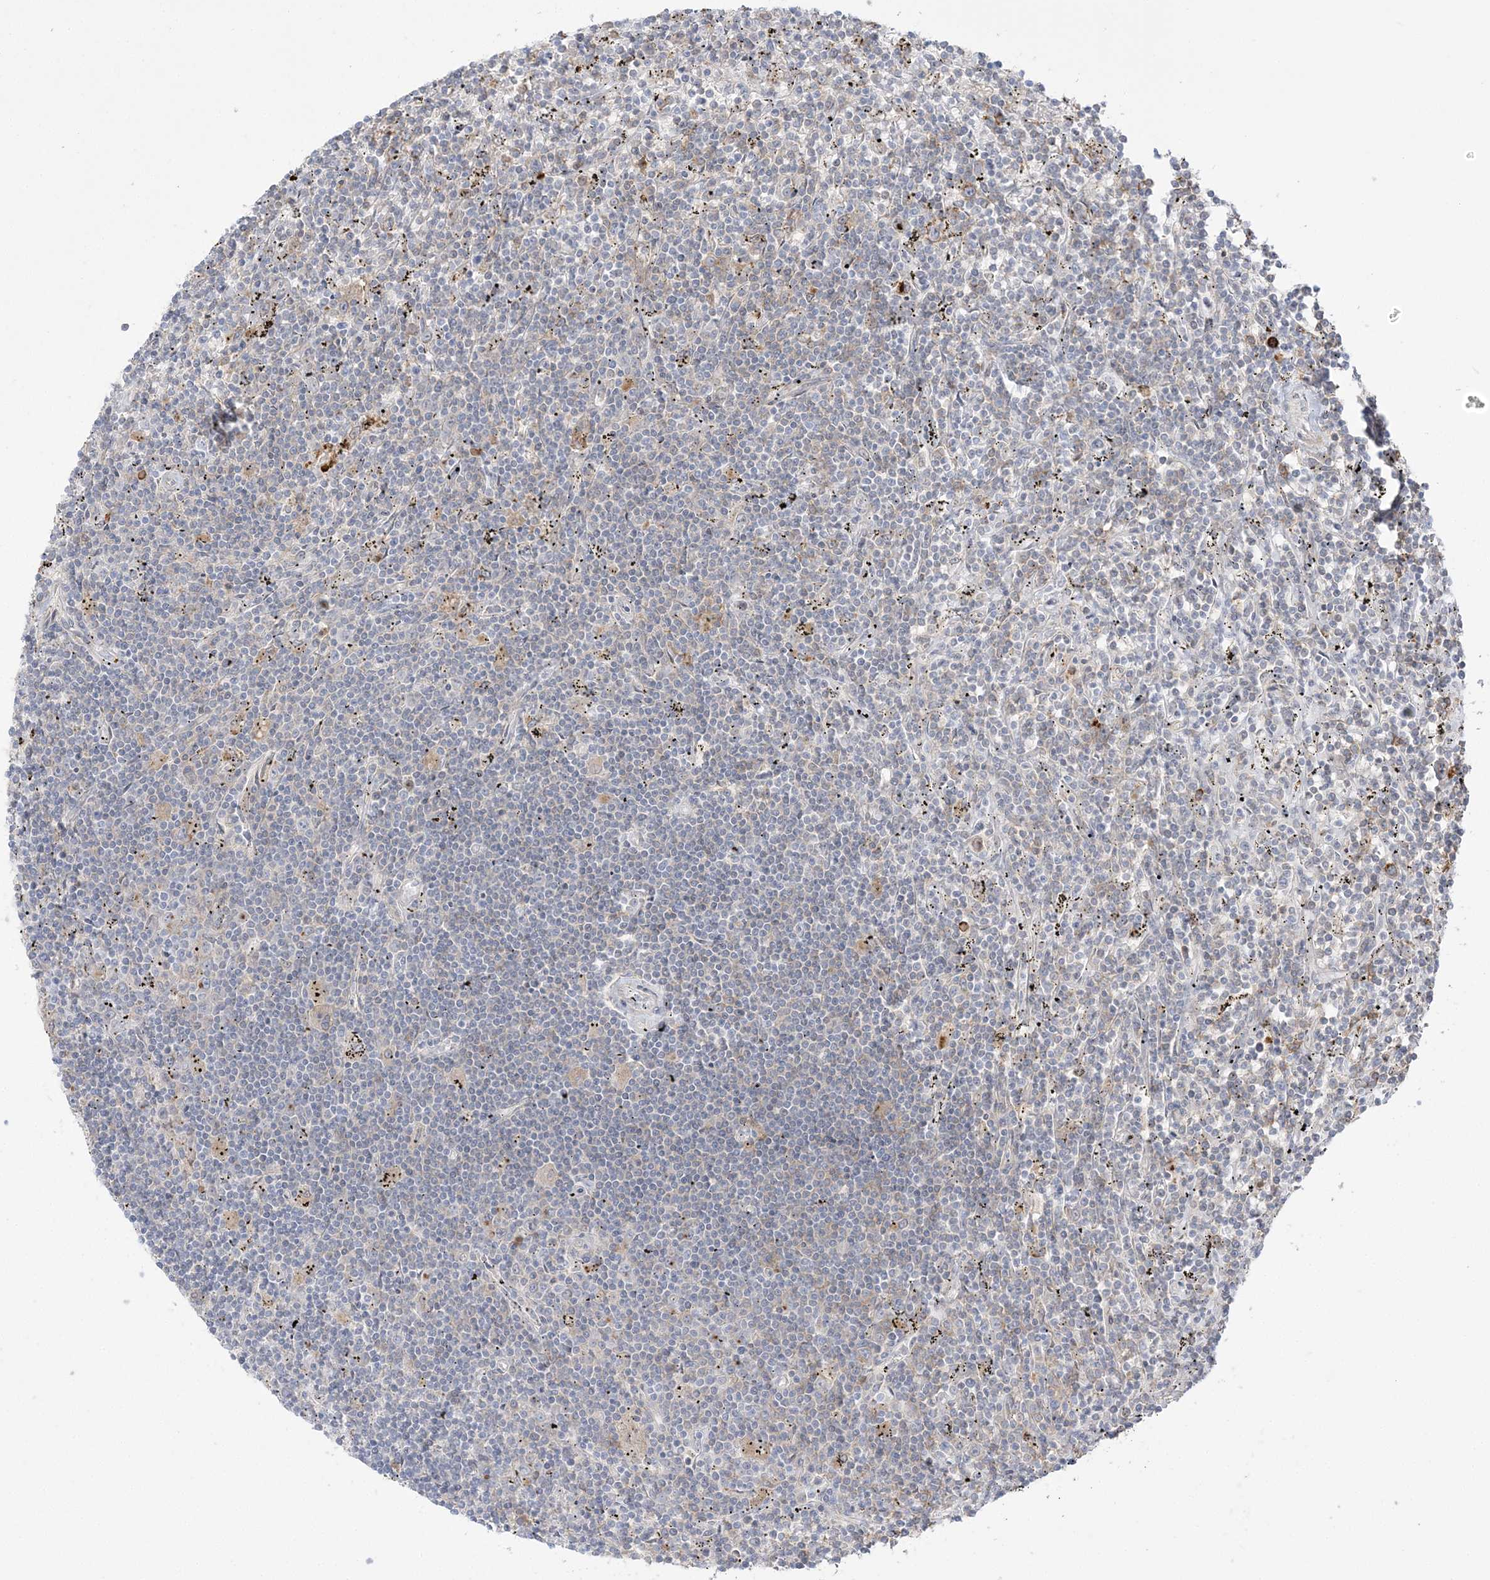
{"staining": {"intensity": "negative", "quantity": "none", "location": "none"}, "tissue": "lymphoma", "cell_type": "Tumor cells", "image_type": "cancer", "snomed": [{"axis": "morphology", "description": "Malignant lymphoma, non-Hodgkin's type, Low grade"}, {"axis": "topography", "description": "Spleen"}], "caption": "High power microscopy micrograph of an IHC histopathology image of malignant lymphoma, non-Hodgkin's type (low-grade), revealing no significant positivity in tumor cells.", "gene": "HAAO", "patient": {"sex": "male", "age": 76}}